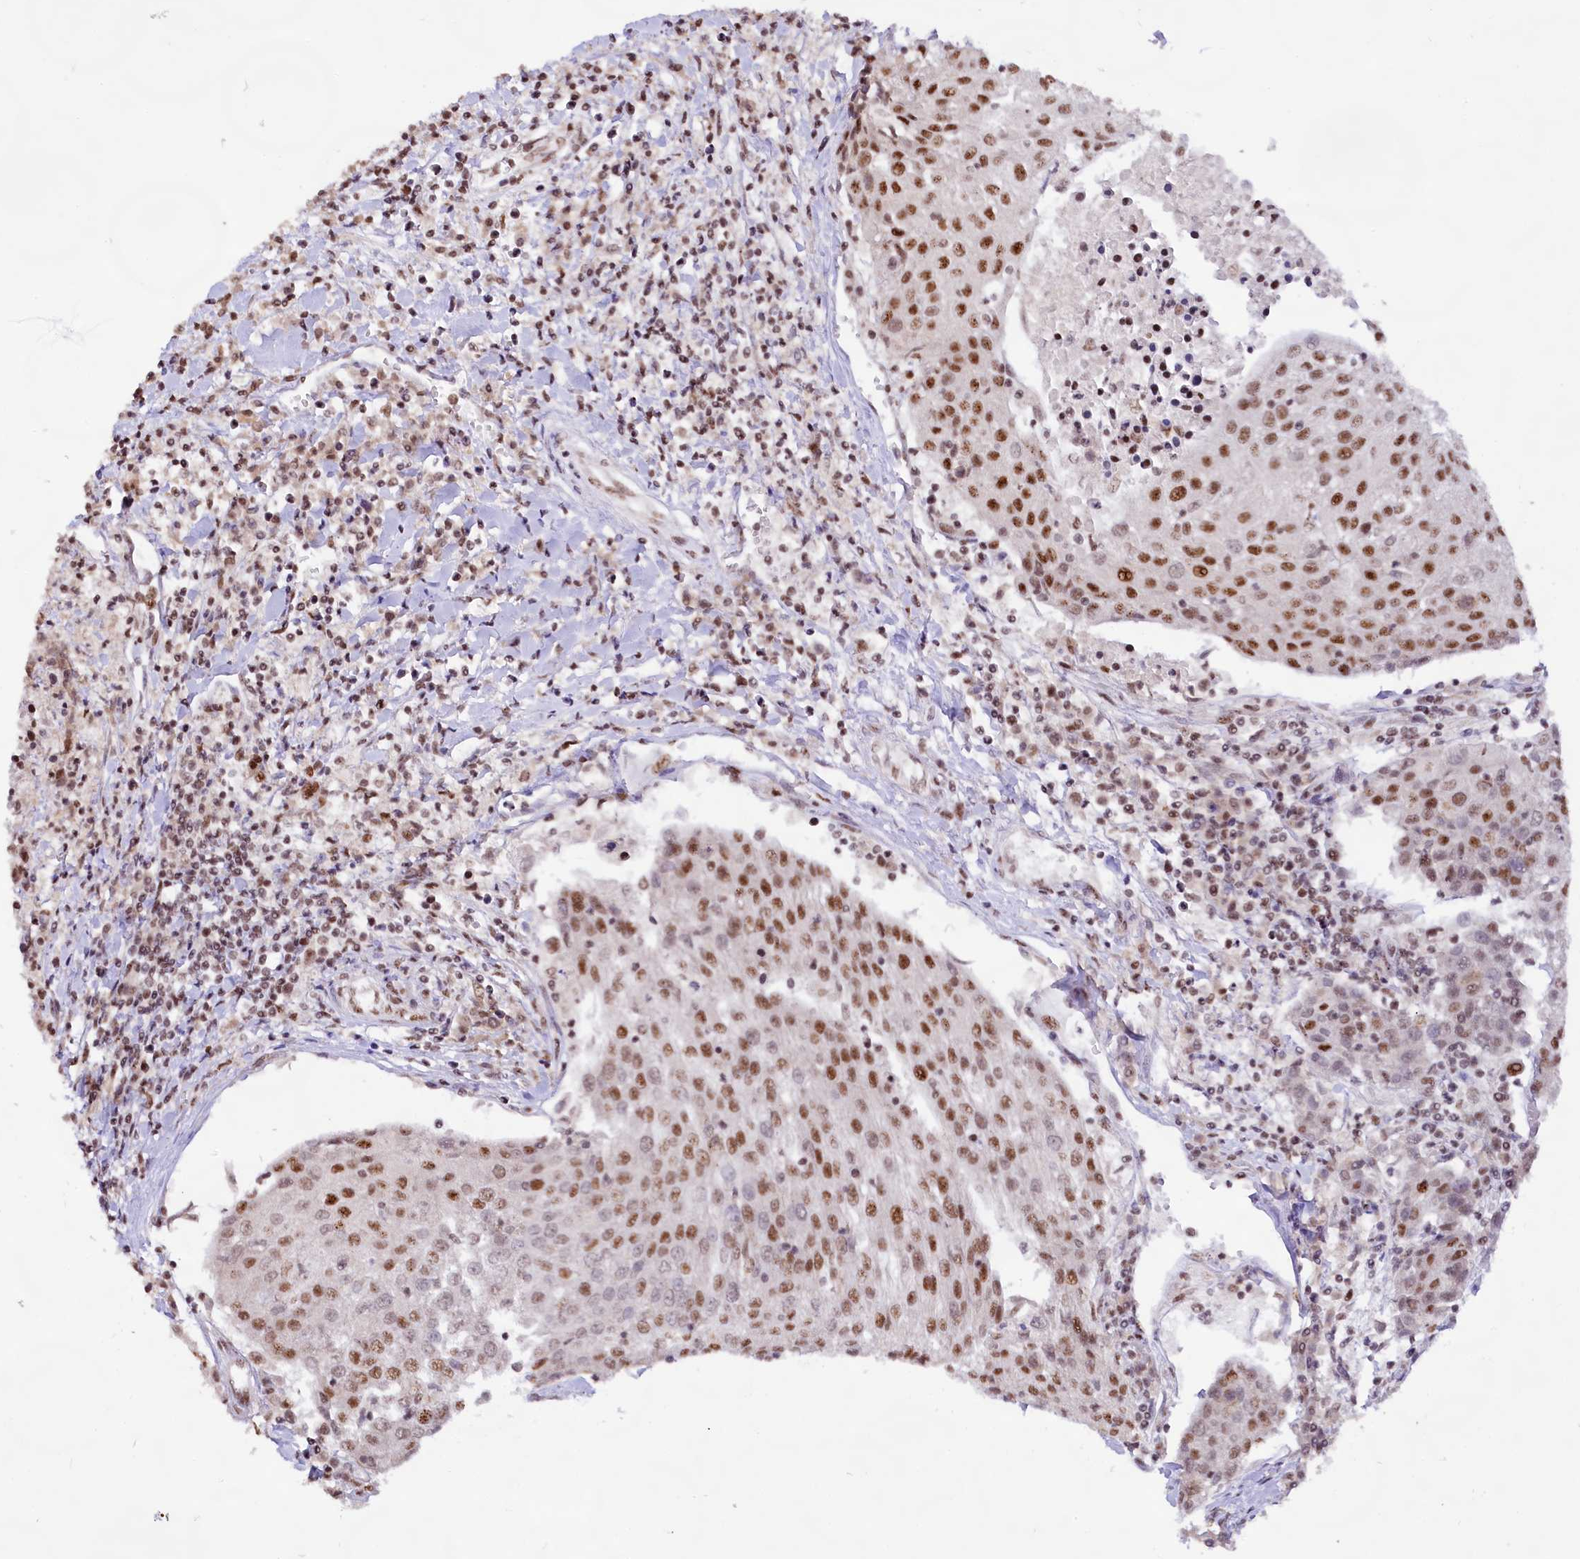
{"staining": {"intensity": "moderate", "quantity": ">75%", "location": "nuclear"}, "tissue": "urothelial cancer", "cell_type": "Tumor cells", "image_type": "cancer", "snomed": [{"axis": "morphology", "description": "Urothelial carcinoma, High grade"}, {"axis": "topography", "description": "Urinary bladder"}], "caption": "IHC staining of high-grade urothelial carcinoma, which shows medium levels of moderate nuclear staining in about >75% of tumor cells indicating moderate nuclear protein positivity. The staining was performed using DAB (3,3'-diaminobenzidine) (brown) for protein detection and nuclei were counterstained in hematoxylin (blue).", "gene": "HIRA", "patient": {"sex": "female", "age": 85}}